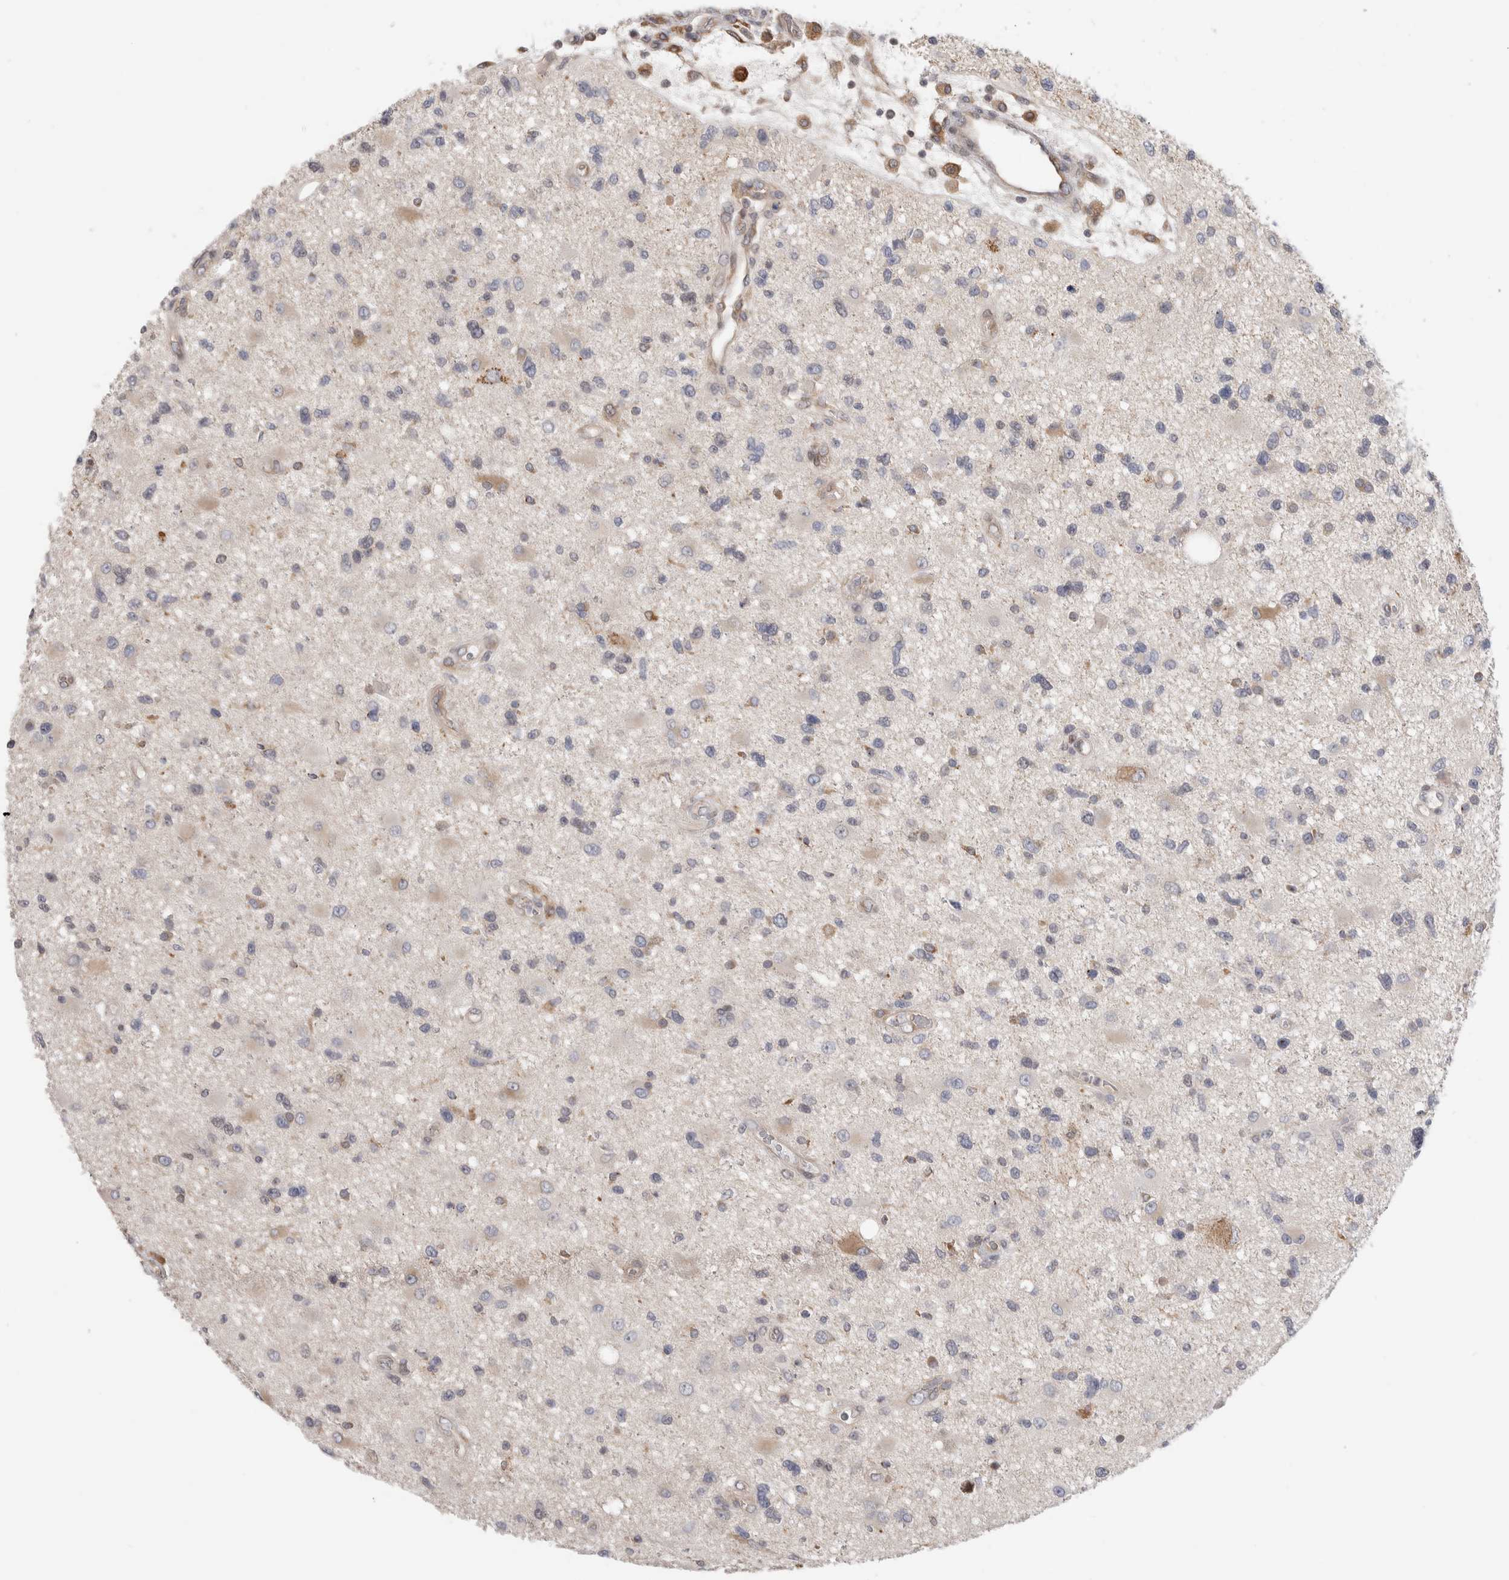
{"staining": {"intensity": "weak", "quantity": "<25%", "location": "cytoplasmic/membranous"}, "tissue": "glioma", "cell_type": "Tumor cells", "image_type": "cancer", "snomed": [{"axis": "morphology", "description": "Glioma, malignant, High grade"}, {"axis": "topography", "description": "Brain"}], "caption": "IHC photomicrograph of neoplastic tissue: human high-grade glioma (malignant) stained with DAB exhibits no significant protein staining in tumor cells.", "gene": "SYTL5", "patient": {"sex": "male", "age": 33}}